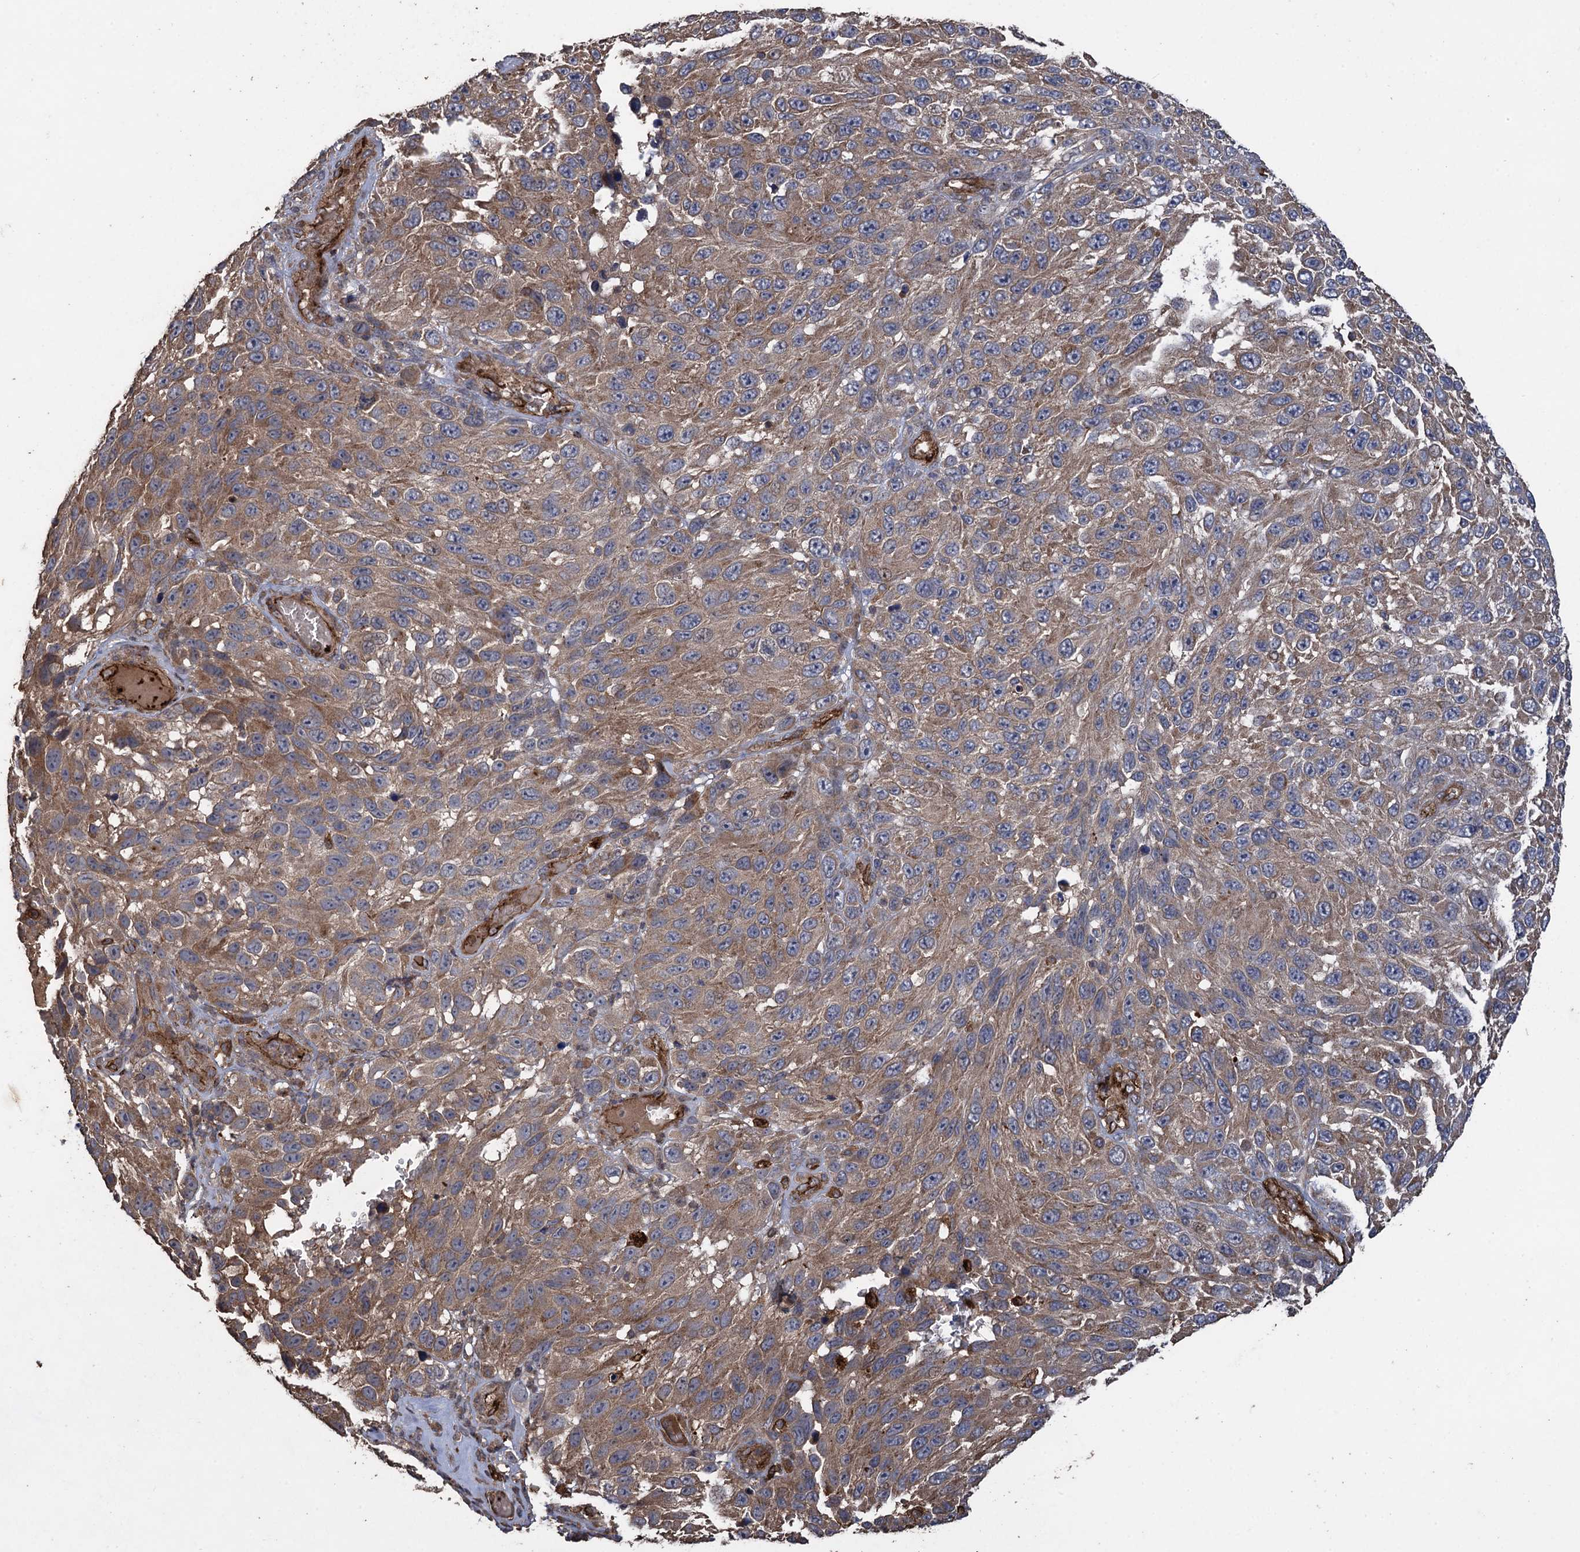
{"staining": {"intensity": "moderate", "quantity": ">75%", "location": "cytoplasmic/membranous"}, "tissue": "melanoma", "cell_type": "Tumor cells", "image_type": "cancer", "snomed": [{"axis": "morphology", "description": "Malignant melanoma, NOS"}, {"axis": "topography", "description": "Skin"}], "caption": "About >75% of tumor cells in human malignant melanoma show moderate cytoplasmic/membranous protein positivity as visualized by brown immunohistochemical staining.", "gene": "TXNDC11", "patient": {"sex": "female", "age": 96}}